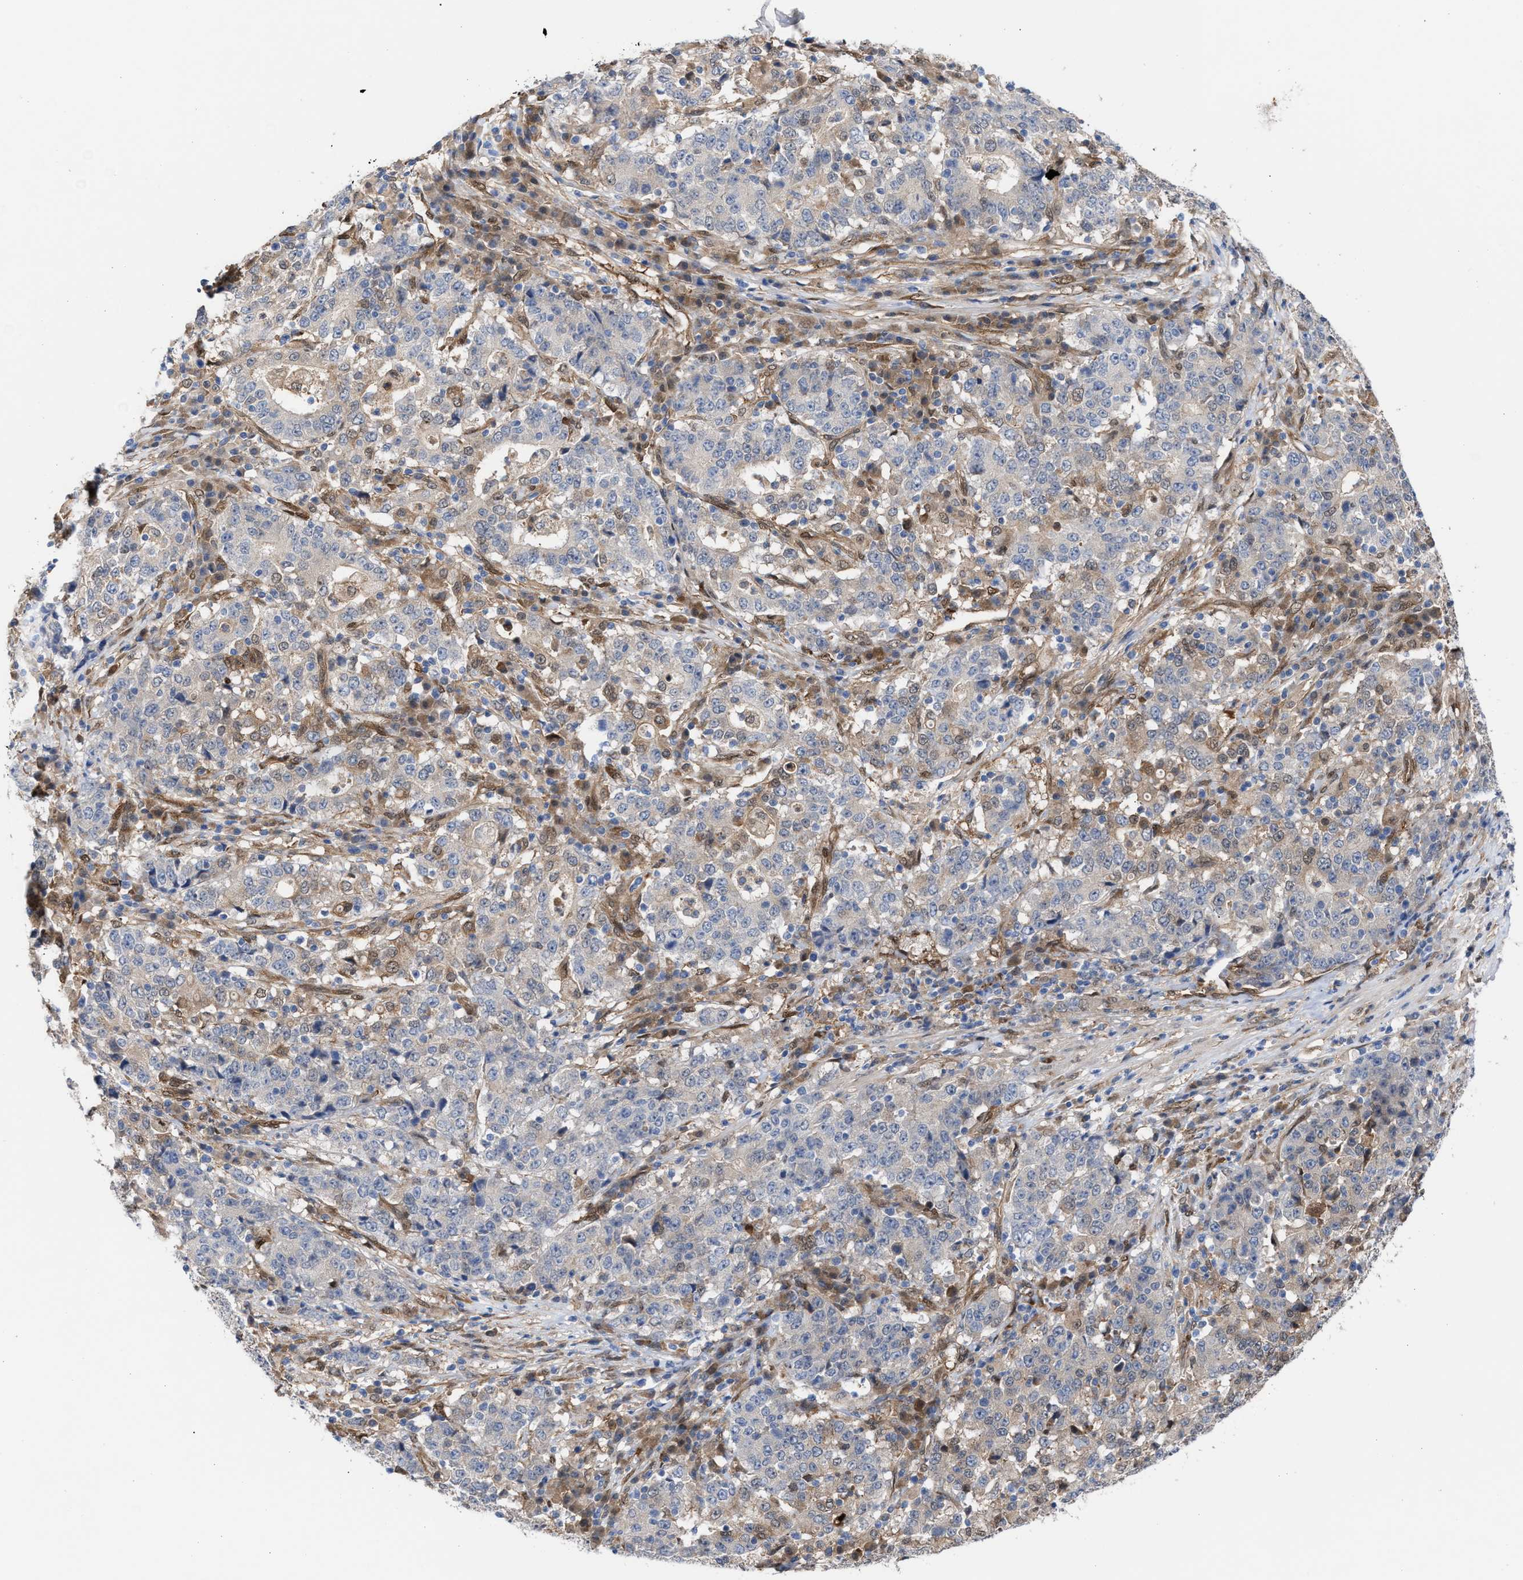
{"staining": {"intensity": "negative", "quantity": "none", "location": "none"}, "tissue": "stomach cancer", "cell_type": "Tumor cells", "image_type": "cancer", "snomed": [{"axis": "morphology", "description": "Adenocarcinoma, NOS"}, {"axis": "topography", "description": "Stomach"}], "caption": "Histopathology image shows no significant protein positivity in tumor cells of stomach cancer.", "gene": "TP53I3", "patient": {"sex": "male", "age": 59}}